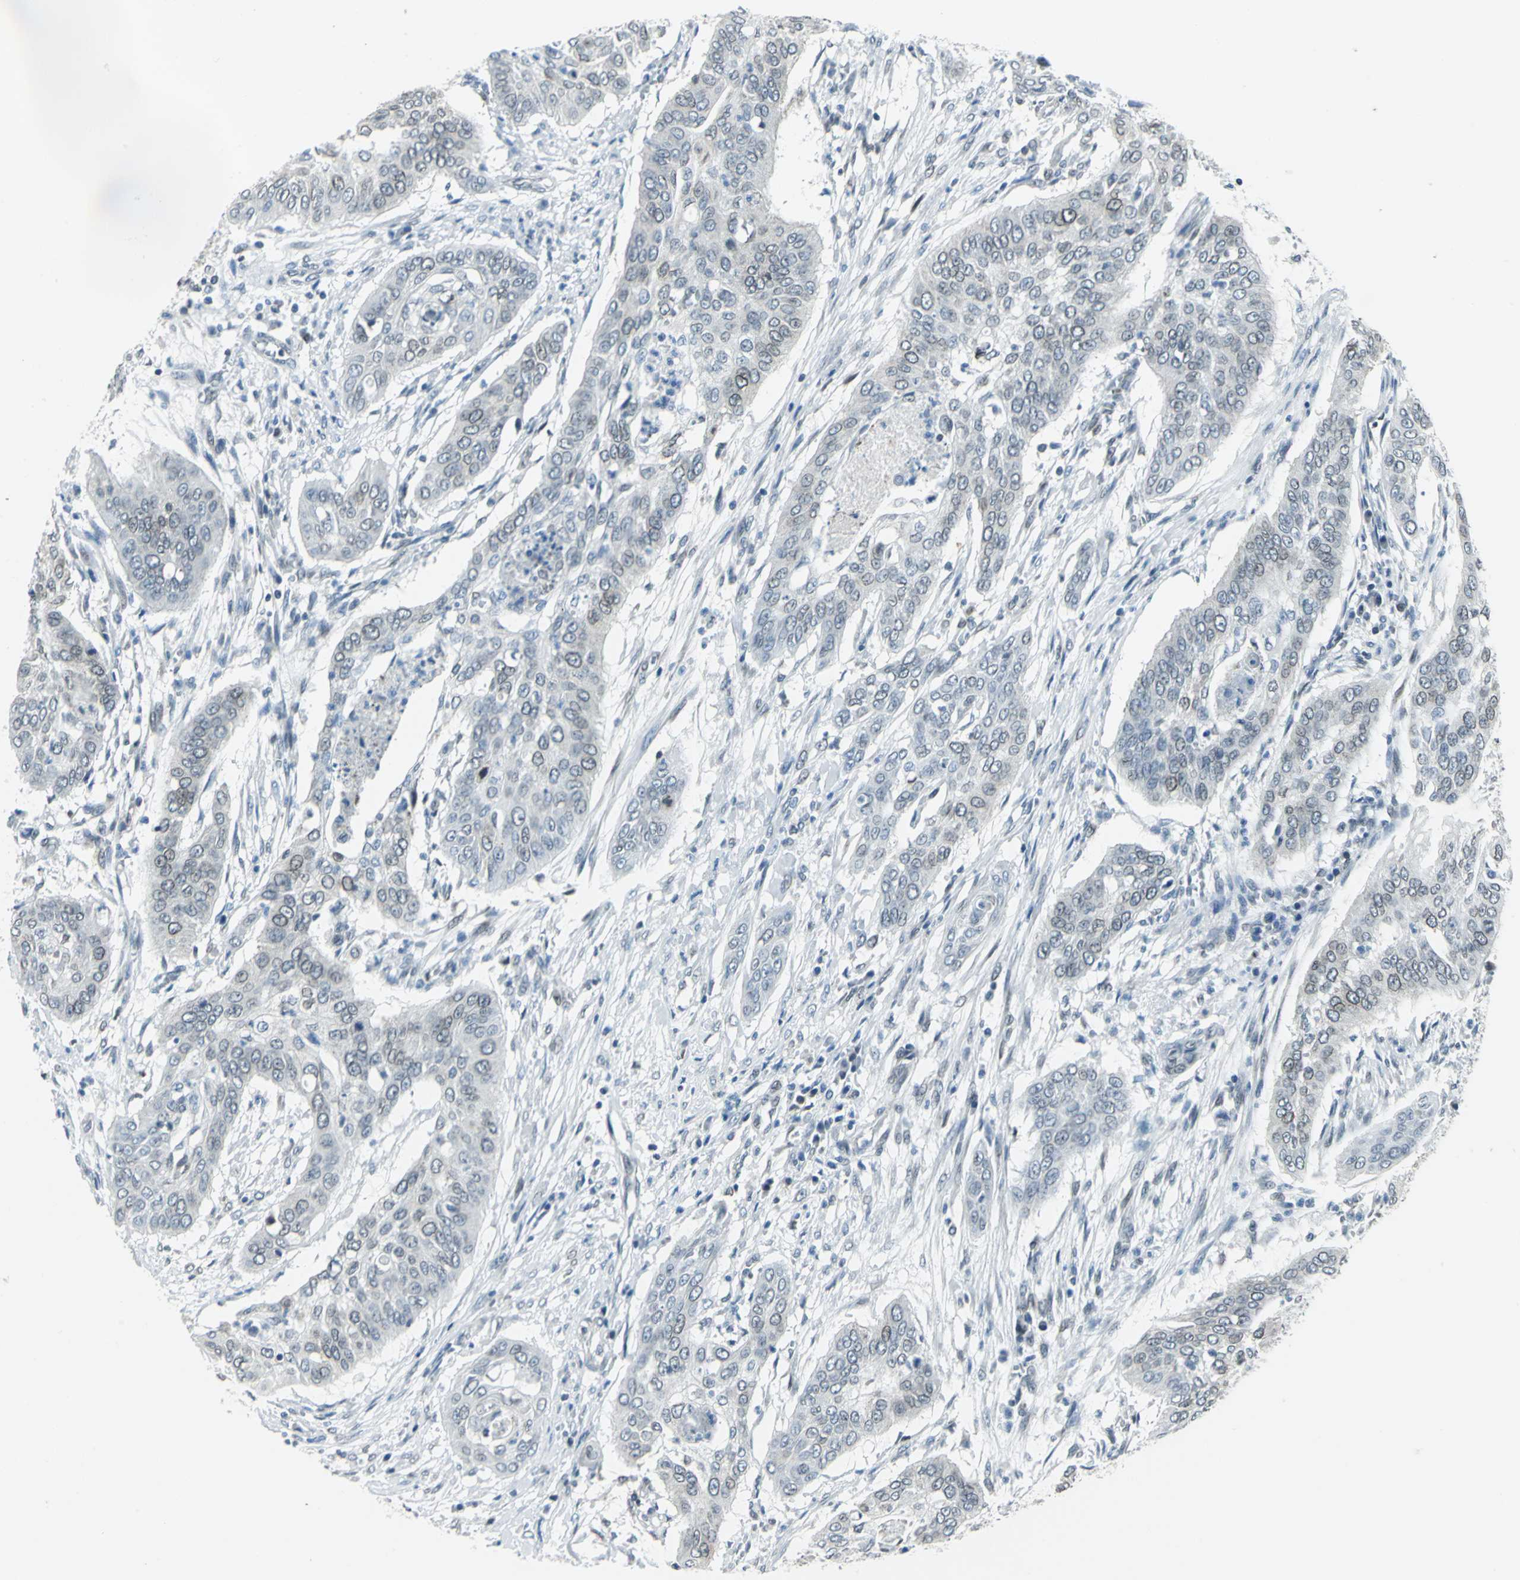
{"staining": {"intensity": "weak", "quantity": "25%-75%", "location": "cytoplasmic/membranous,nuclear"}, "tissue": "cervical cancer", "cell_type": "Tumor cells", "image_type": "cancer", "snomed": [{"axis": "morphology", "description": "Squamous cell carcinoma, NOS"}, {"axis": "topography", "description": "Cervix"}], "caption": "Brown immunohistochemical staining in cervical squamous cell carcinoma displays weak cytoplasmic/membranous and nuclear staining in approximately 25%-75% of tumor cells.", "gene": "SNUPN", "patient": {"sex": "female", "age": 39}}